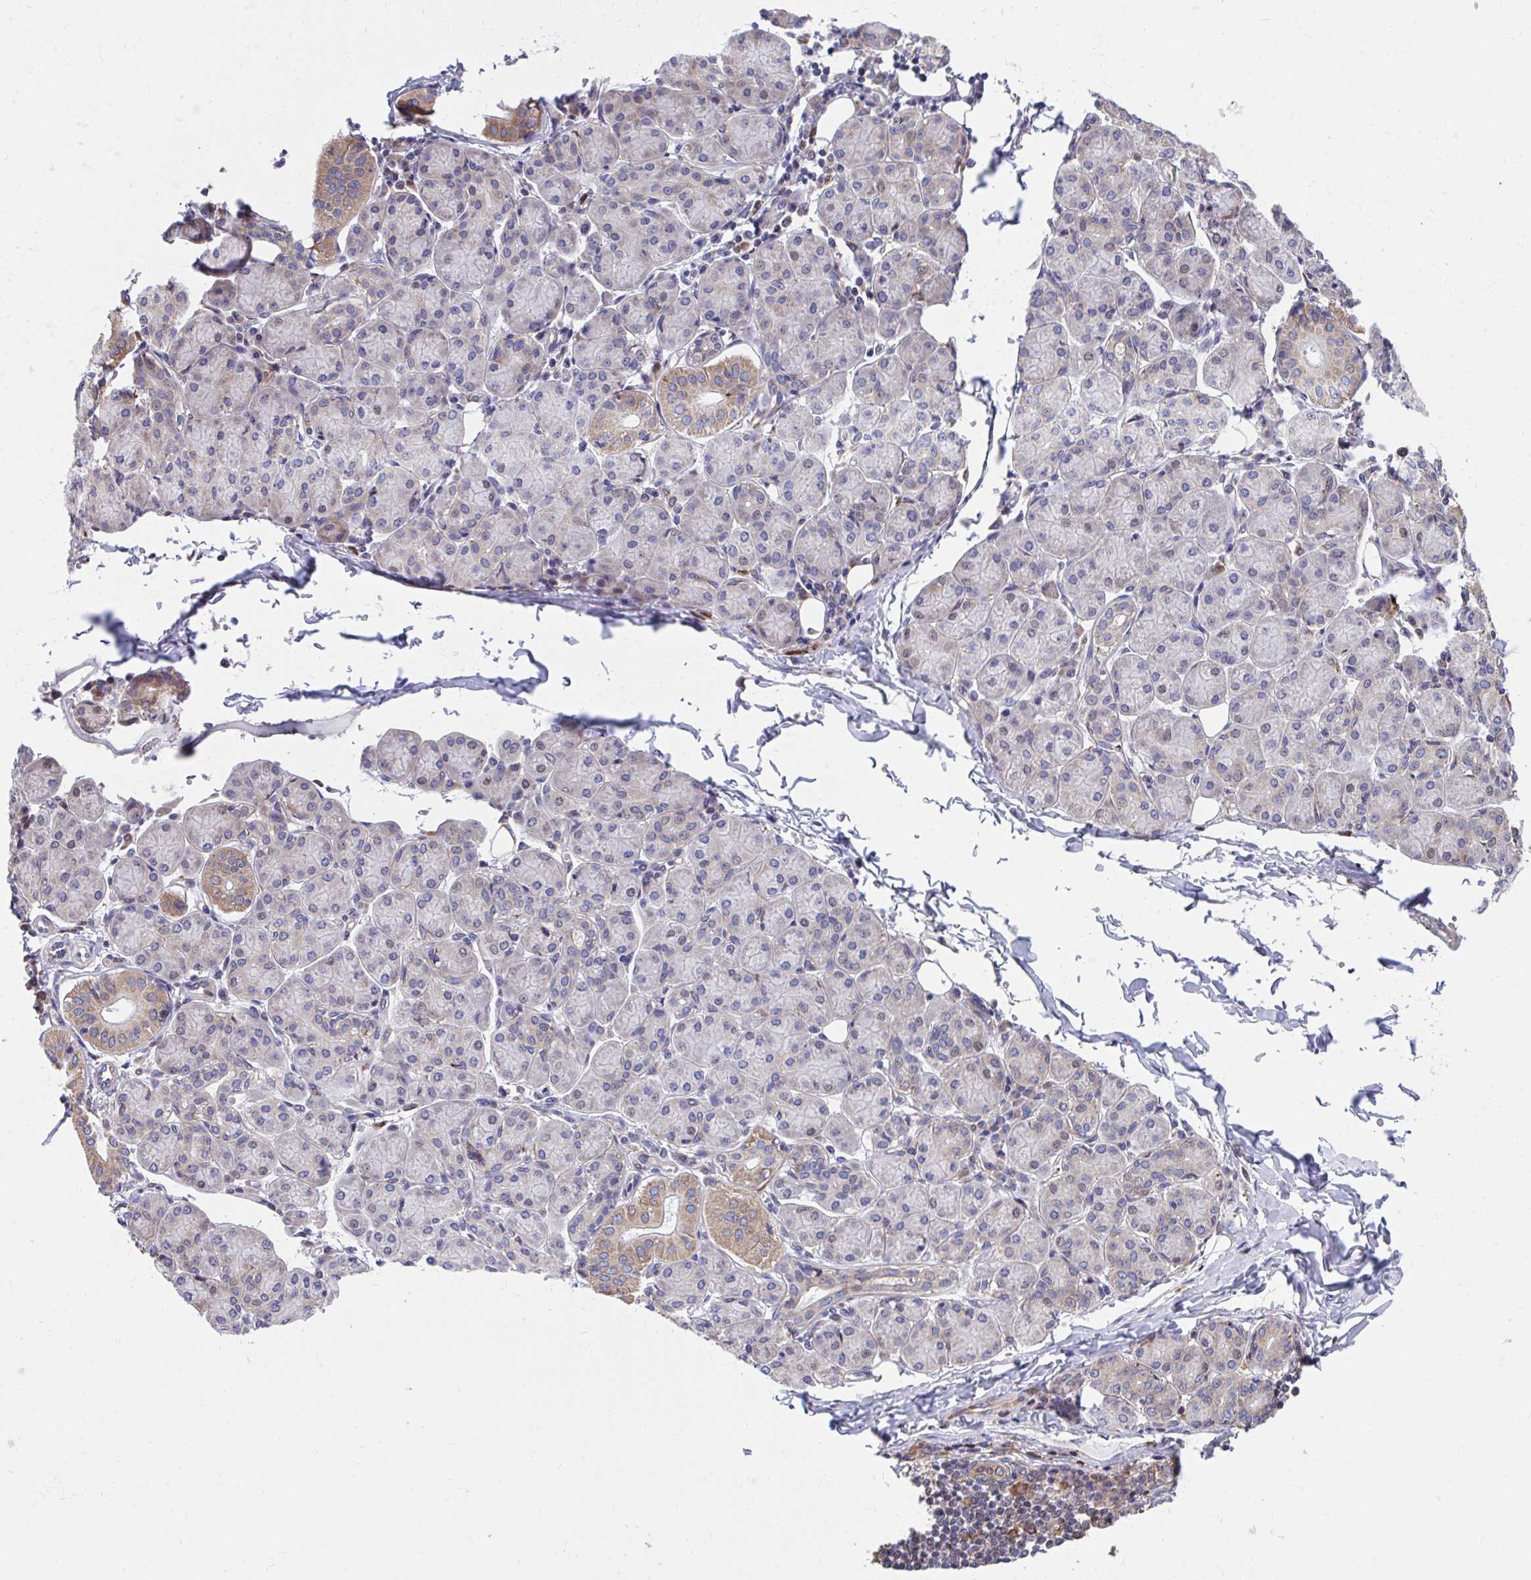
{"staining": {"intensity": "moderate", "quantity": "<25%", "location": "cytoplasmic/membranous"}, "tissue": "salivary gland", "cell_type": "Glandular cells", "image_type": "normal", "snomed": [{"axis": "morphology", "description": "Normal tissue, NOS"}, {"axis": "morphology", "description": "Inflammation, NOS"}, {"axis": "topography", "description": "Lymph node"}, {"axis": "topography", "description": "Salivary gland"}], "caption": "Protein positivity by IHC displays moderate cytoplasmic/membranous expression in about <25% of glandular cells in normal salivary gland. The staining was performed using DAB (3,3'-diaminobenzidine), with brown indicating positive protein expression. Nuclei are stained blue with hematoxylin.", "gene": "ZNF778", "patient": {"sex": "male", "age": 3}}